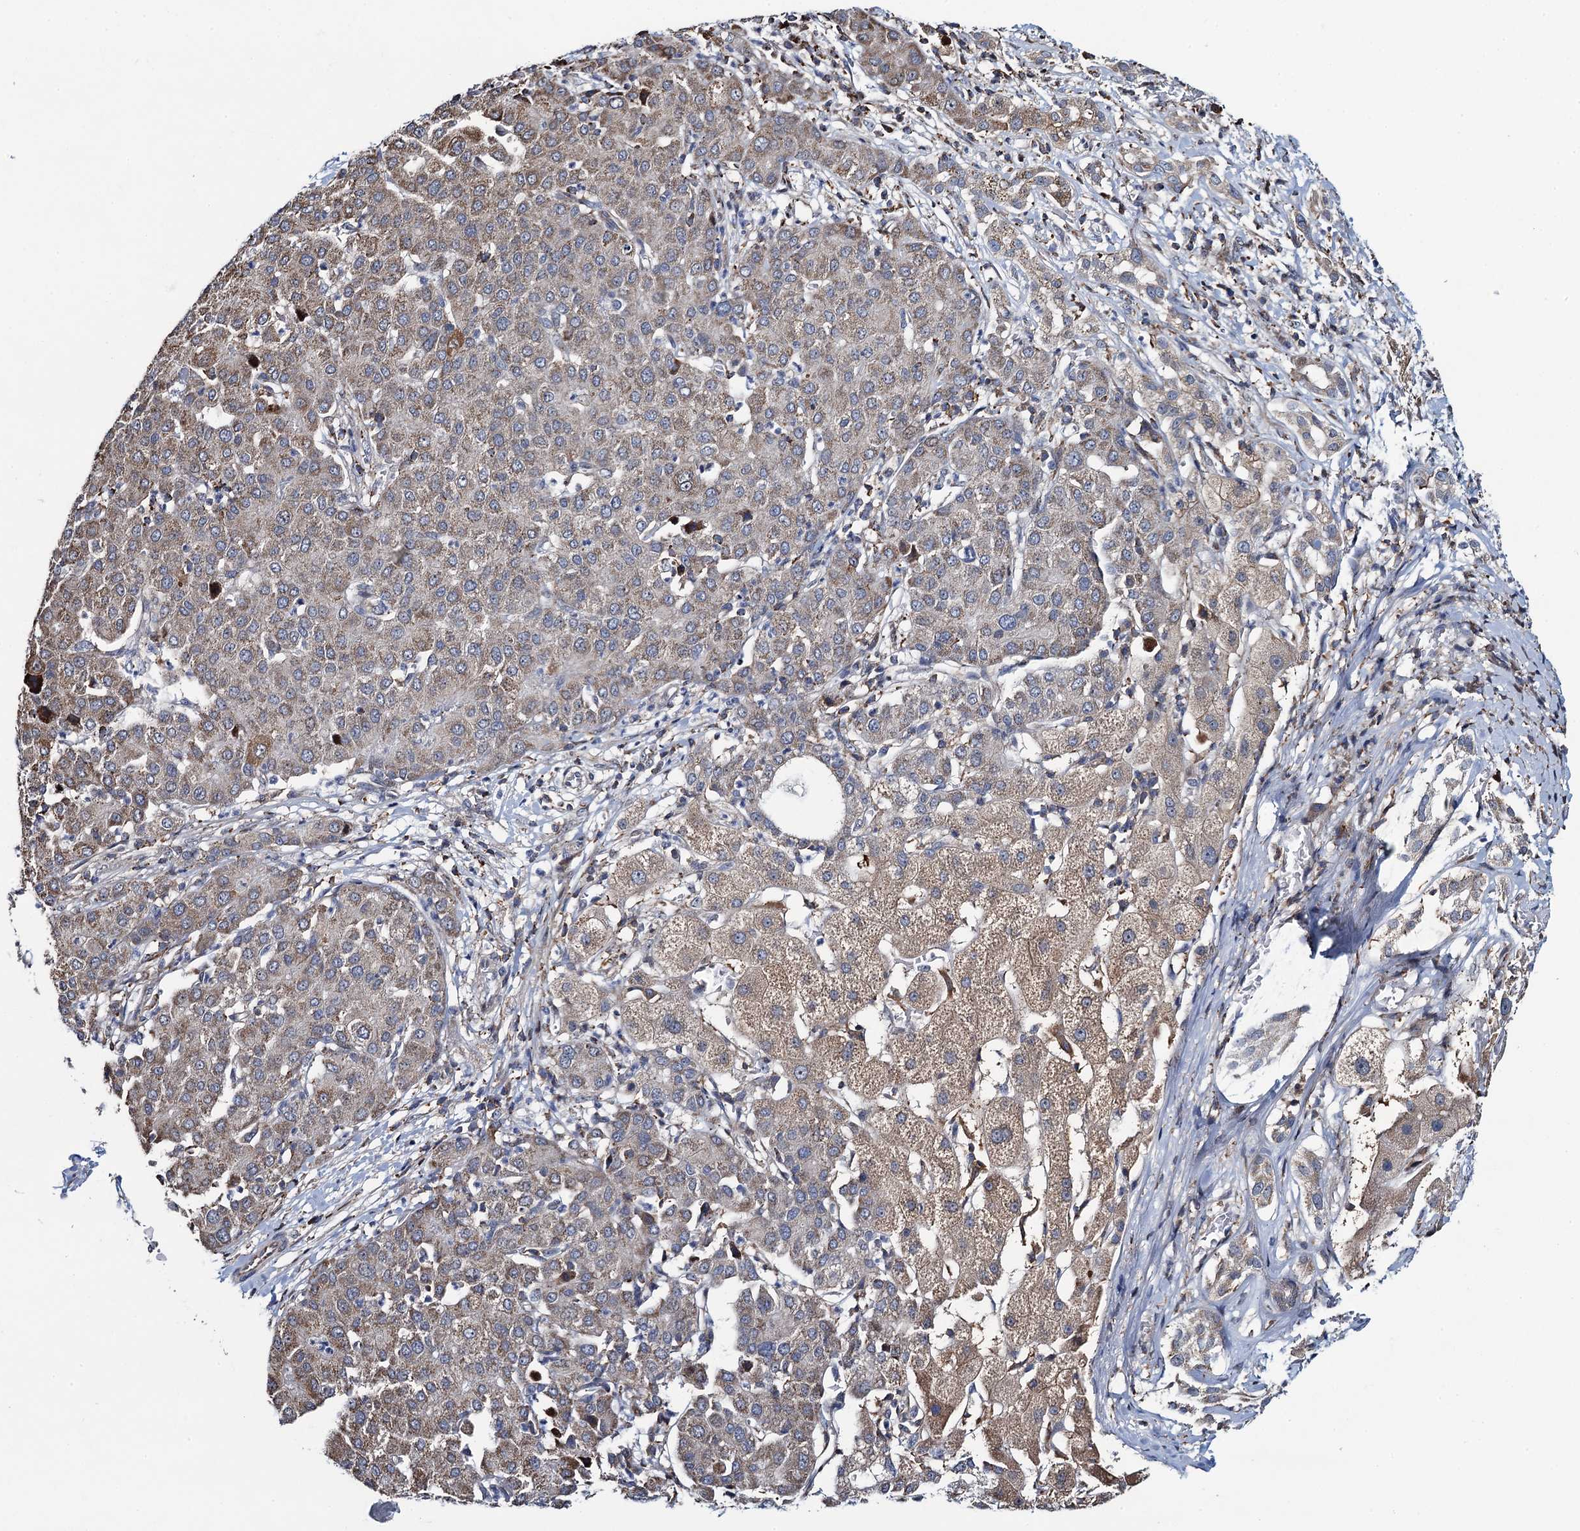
{"staining": {"intensity": "weak", "quantity": ">75%", "location": "cytoplasmic/membranous"}, "tissue": "liver cancer", "cell_type": "Tumor cells", "image_type": "cancer", "snomed": [{"axis": "morphology", "description": "Carcinoma, Hepatocellular, NOS"}, {"axis": "topography", "description": "Liver"}], "caption": "About >75% of tumor cells in human liver cancer (hepatocellular carcinoma) show weak cytoplasmic/membranous protein positivity as visualized by brown immunohistochemical staining.", "gene": "CCDC102A", "patient": {"sex": "male", "age": 65}}